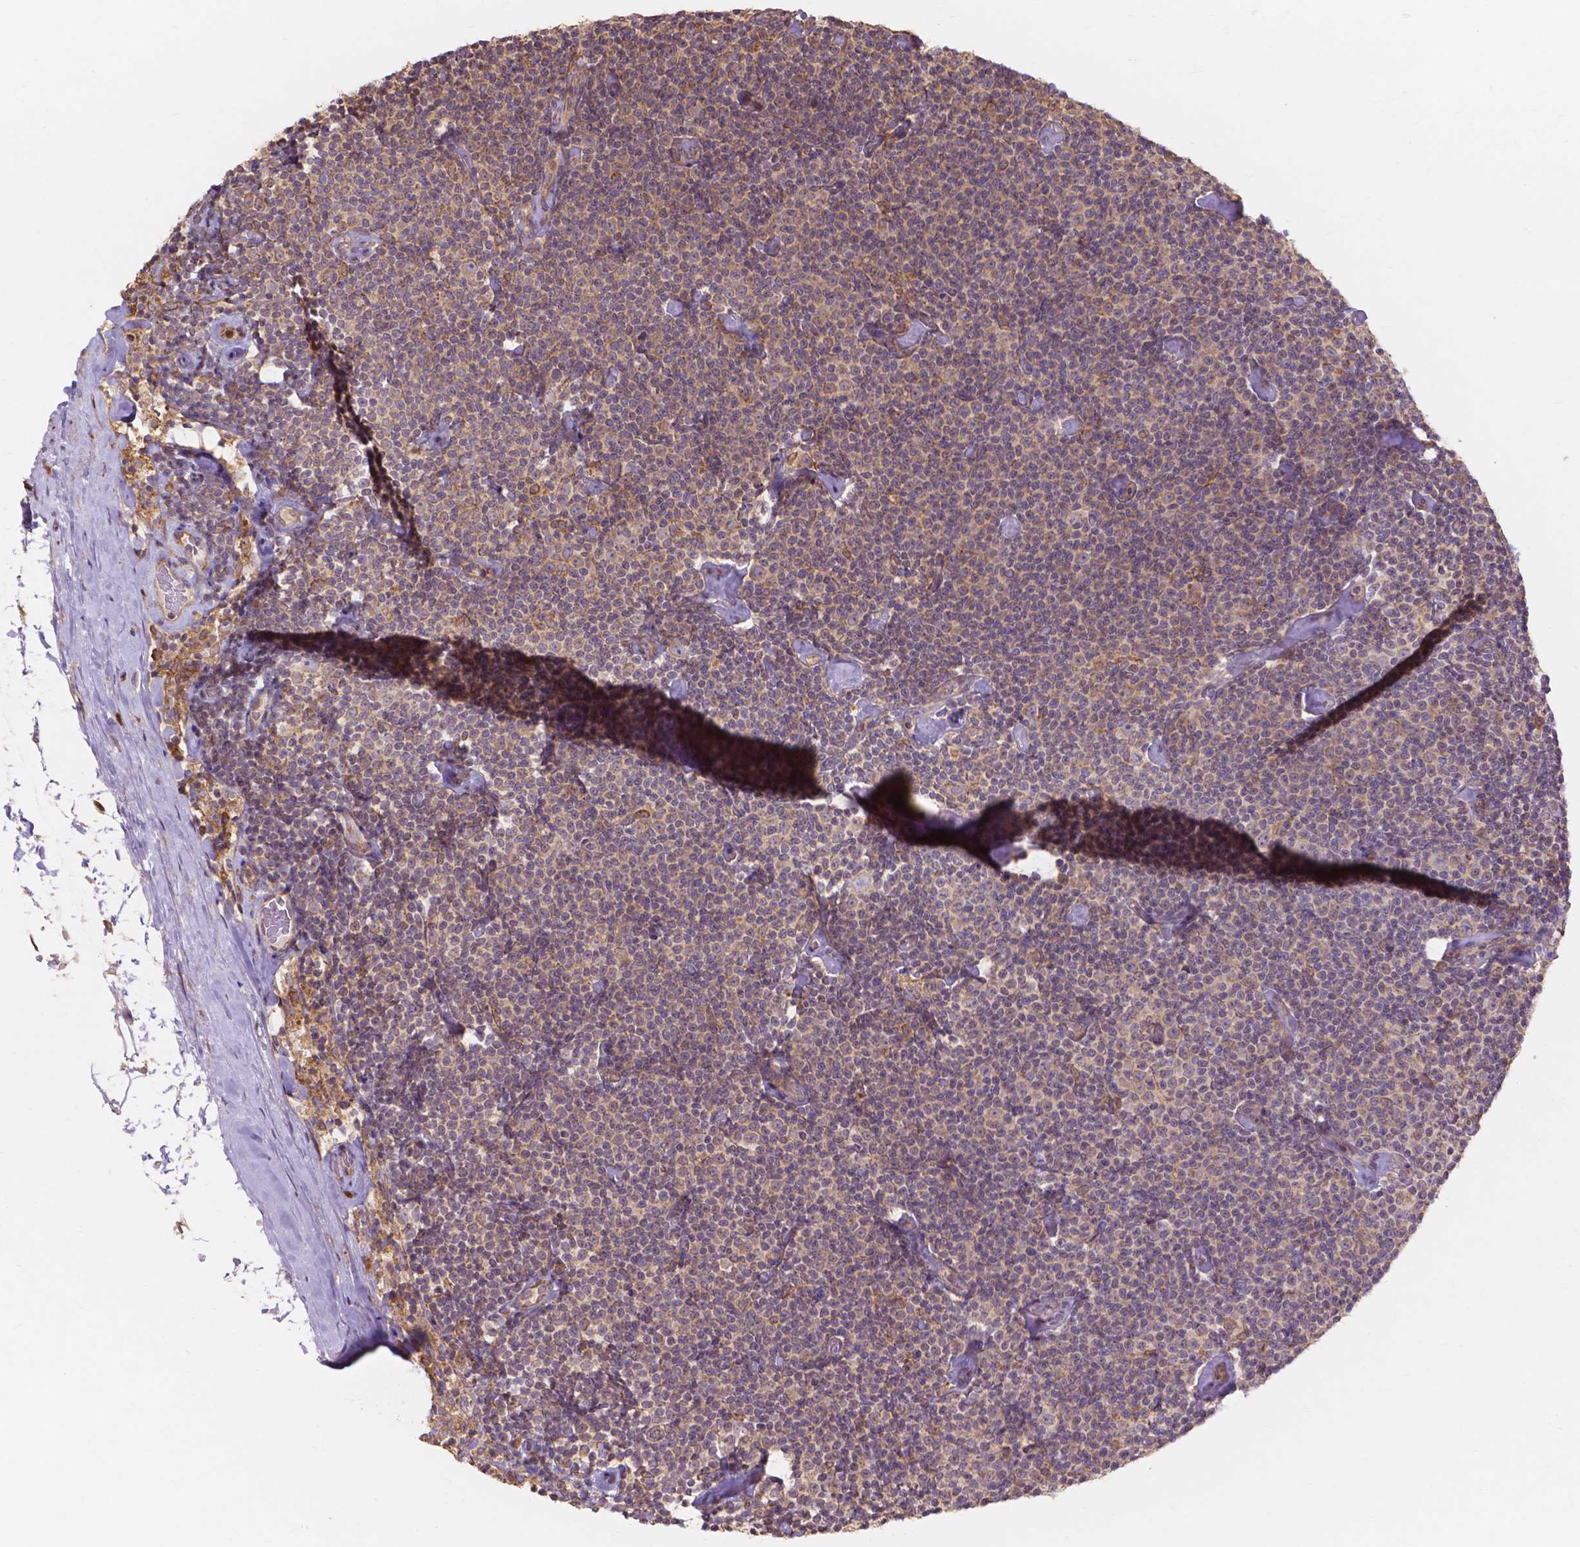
{"staining": {"intensity": "weak", "quantity": ">75%", "location": "cytoplasmic/membranous"}, "tissue": "lymphoma", "cell_type": "Tumor cells", "image_type": "cancer", "snomed": [{"axis": "morphology", "description": "Malignant lymphoma, non-Hodgkin's type, Low grade"}, {"axis": "topography", "description": "Lymph node"}], "caption": "Immunohistochemistry (IHC) of low-grade malignant lymphoma, non-Hodgkin's type exhibits low levels of weak cytoplasmic/membranous staining in about >75% of tumor cells.", "gene": "TAB2", "patient": {"sex": "male", "age": 81}}